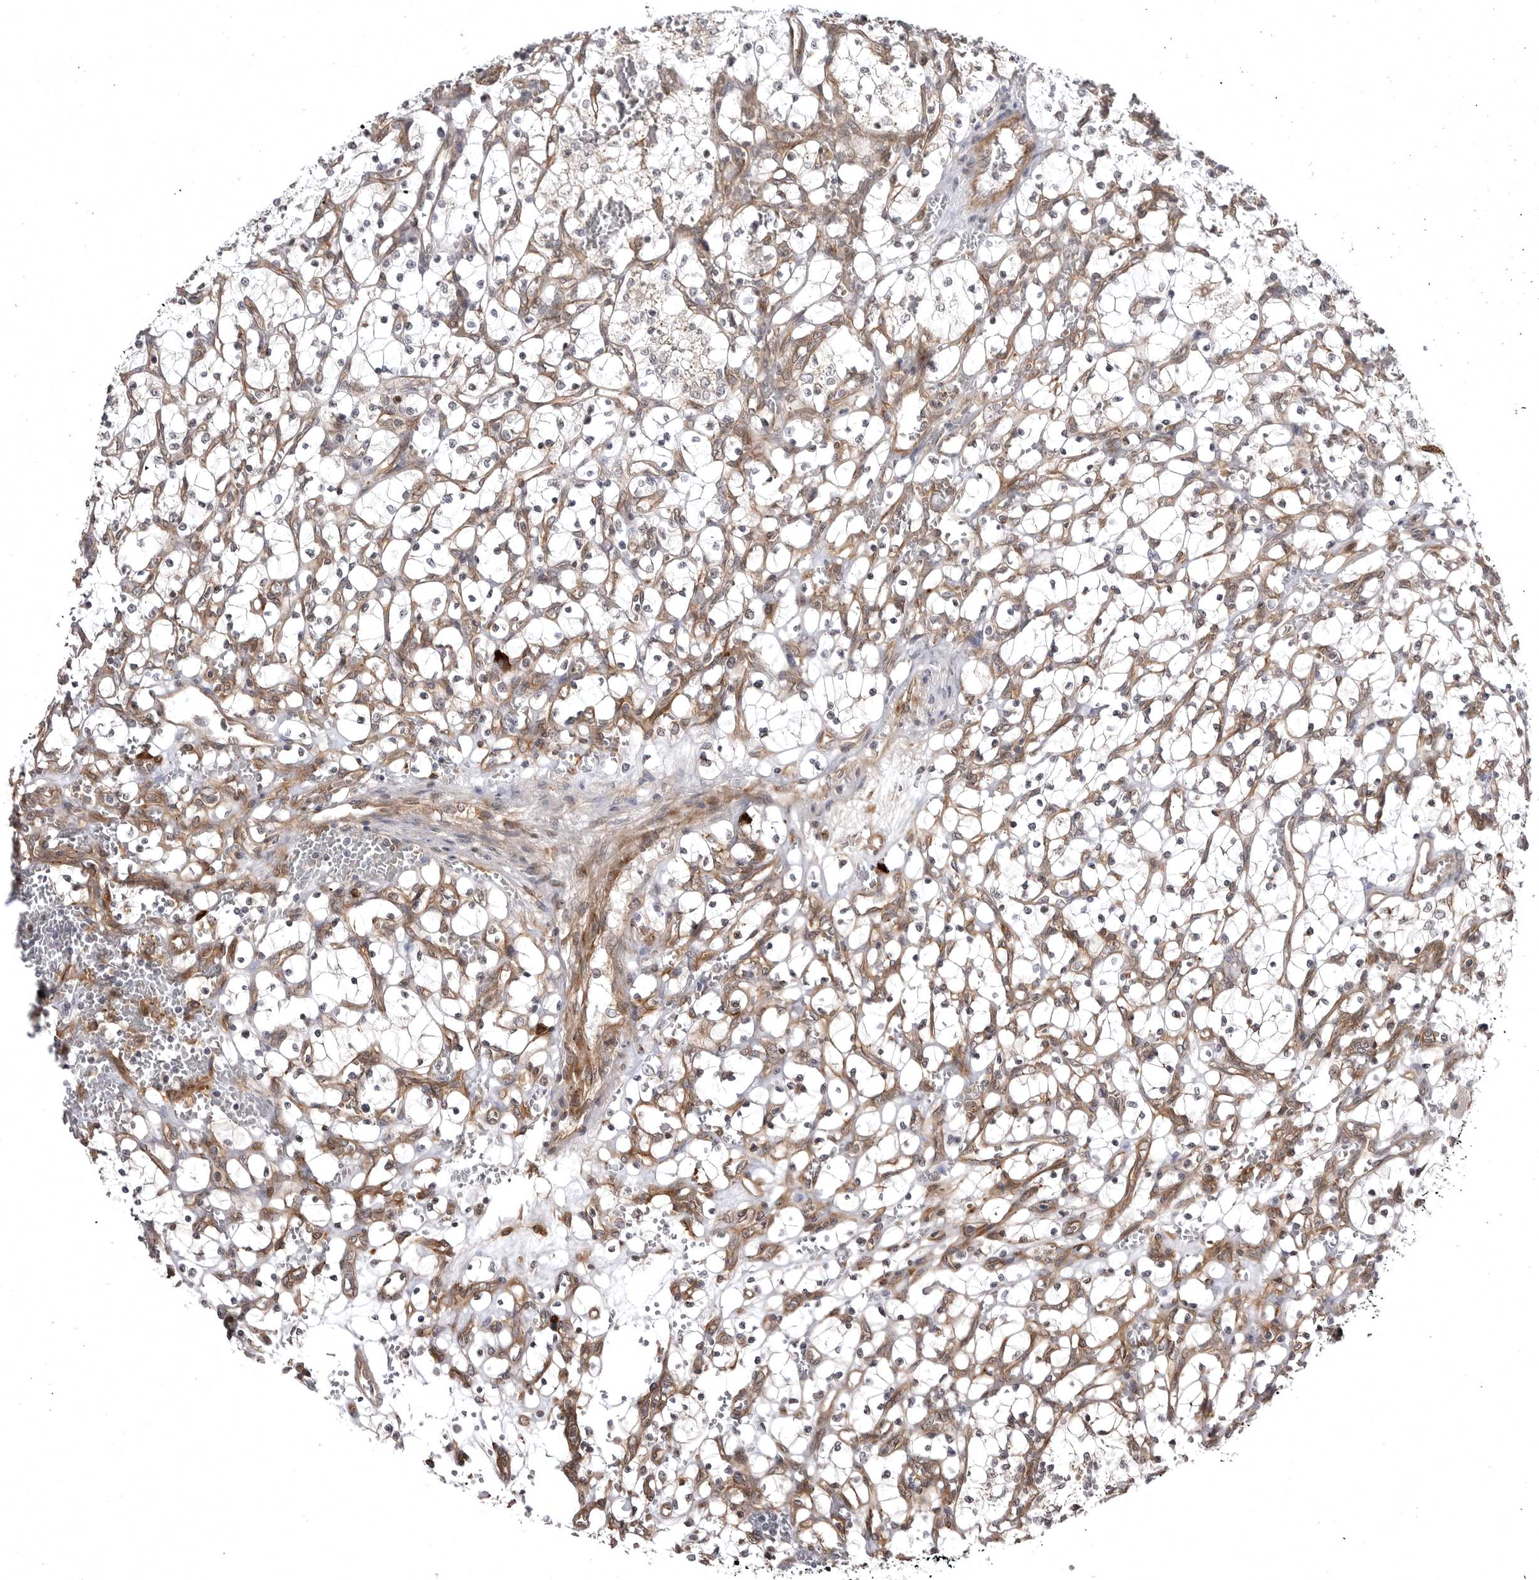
{"staining": {"intensity": "weak", "quantity": "25%-75%", "location": "cytoplasmic/membranous"}, "tissue": "renal cancer", "cell_type": "Tumor cells", "image_type": "cancer", "snomed": [{"axis": "morphology", "description": "Adenocarcinoma, NOS"}, {"axis": "topography", "description": "Kidney"}], "caption": "This histopathology image displays renal adenocarcinoma stained with IHC to label a protein in brown. The cytoplasmic/membranous of tumor cells show weak positivity for the protein. Nuclei are counter-stained blue.", "gene": "ARL5A", "patient": {"sex": "female", "age": 69}}